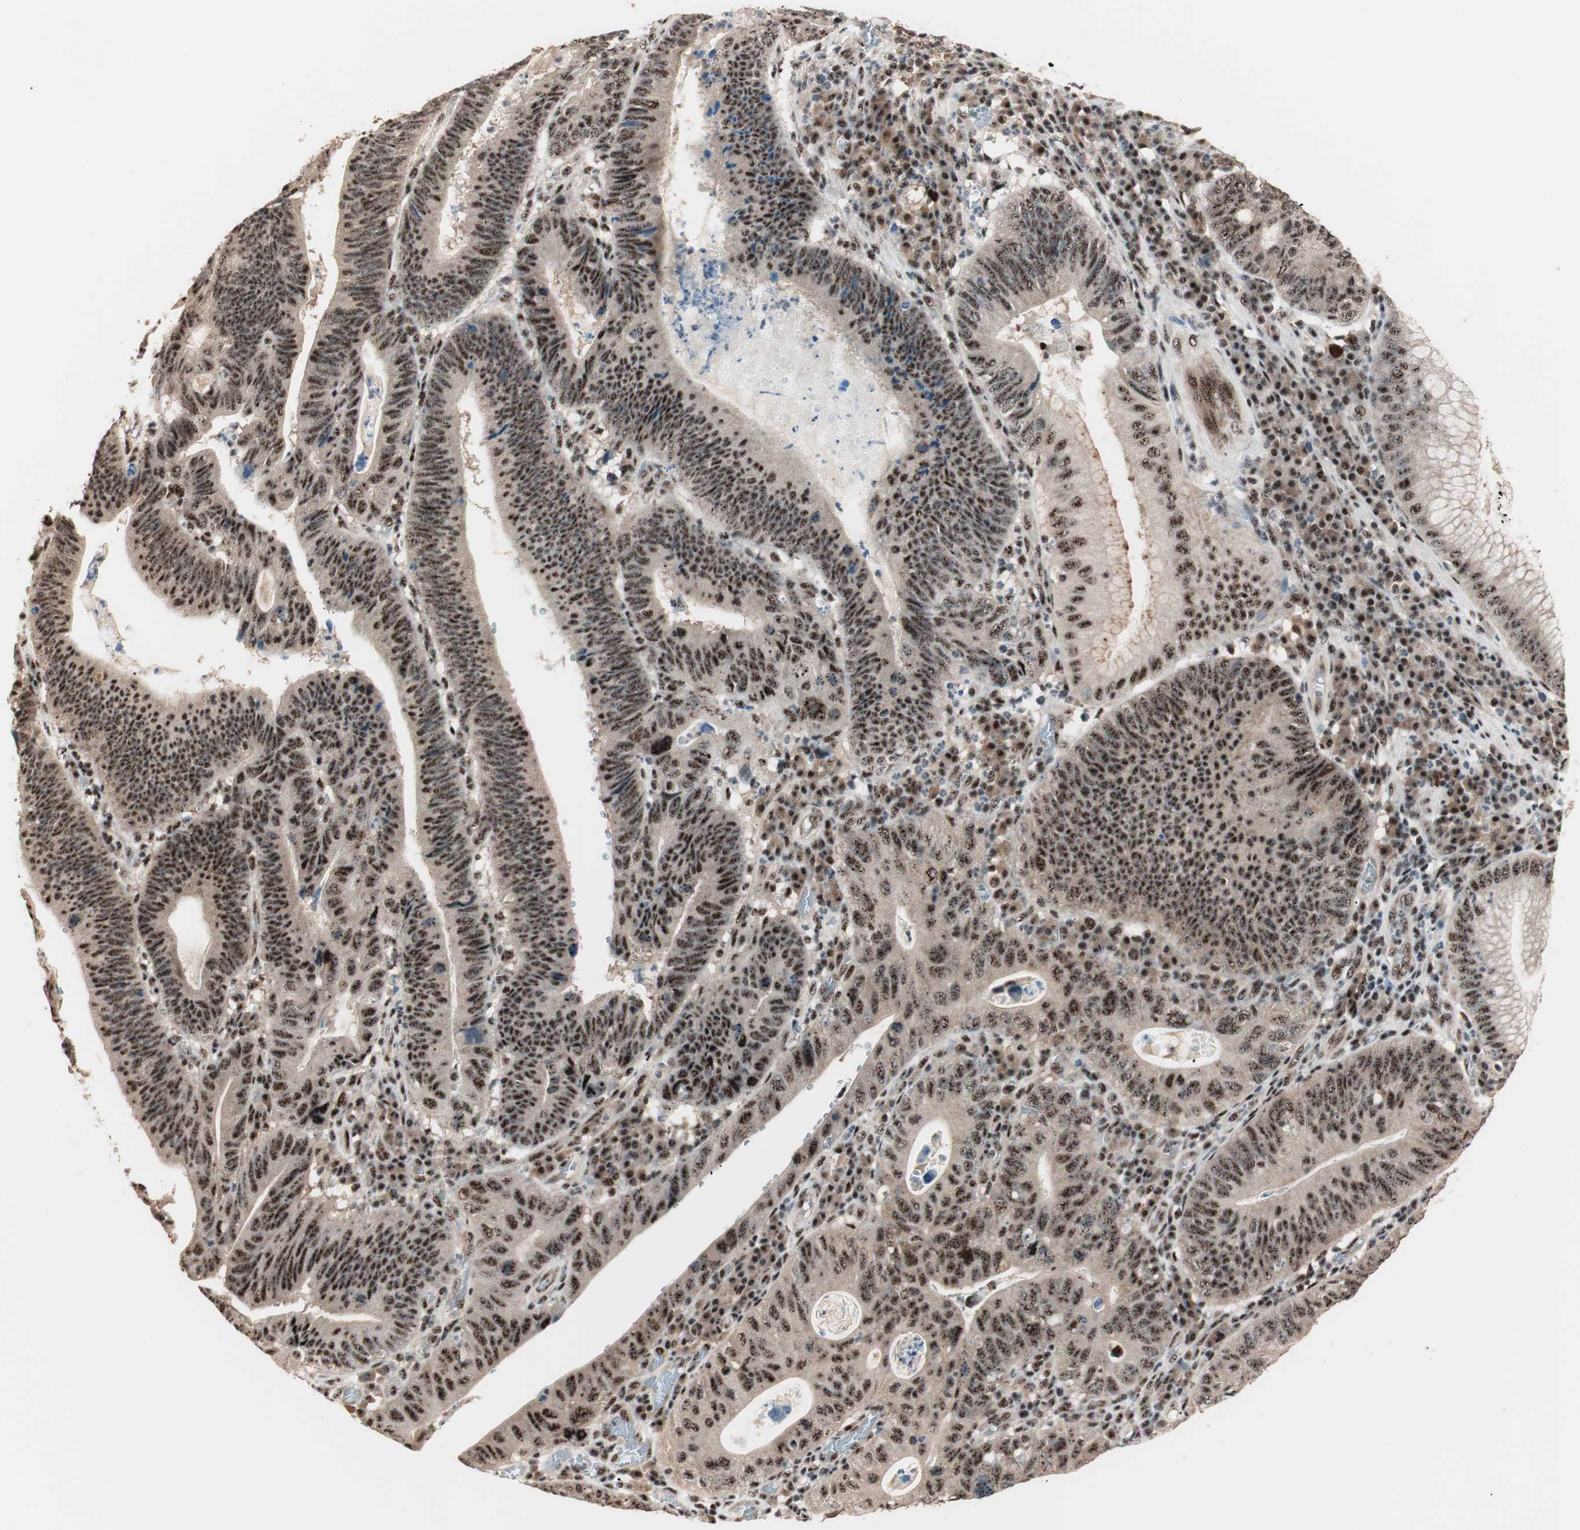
{"staining": {"intensity": "strong", "quantity": ">75%", "location": "nuclear"}, "tissue": "stomach cancer", "cell_type": "Tumor cells", "image_type": "cancer", "snomed": [{"axis": "morphology", "description": "Adenocarcinoma, NOS"}, {"axis": "topography", "description": "Stomach"}], "caption": "The image shows staining of stomach cancer, revealing strong nuclear protein expression (brown color) within tumor cells.", "gene": "NR5A2", "patient": {"sex": "male", "age": 59}}